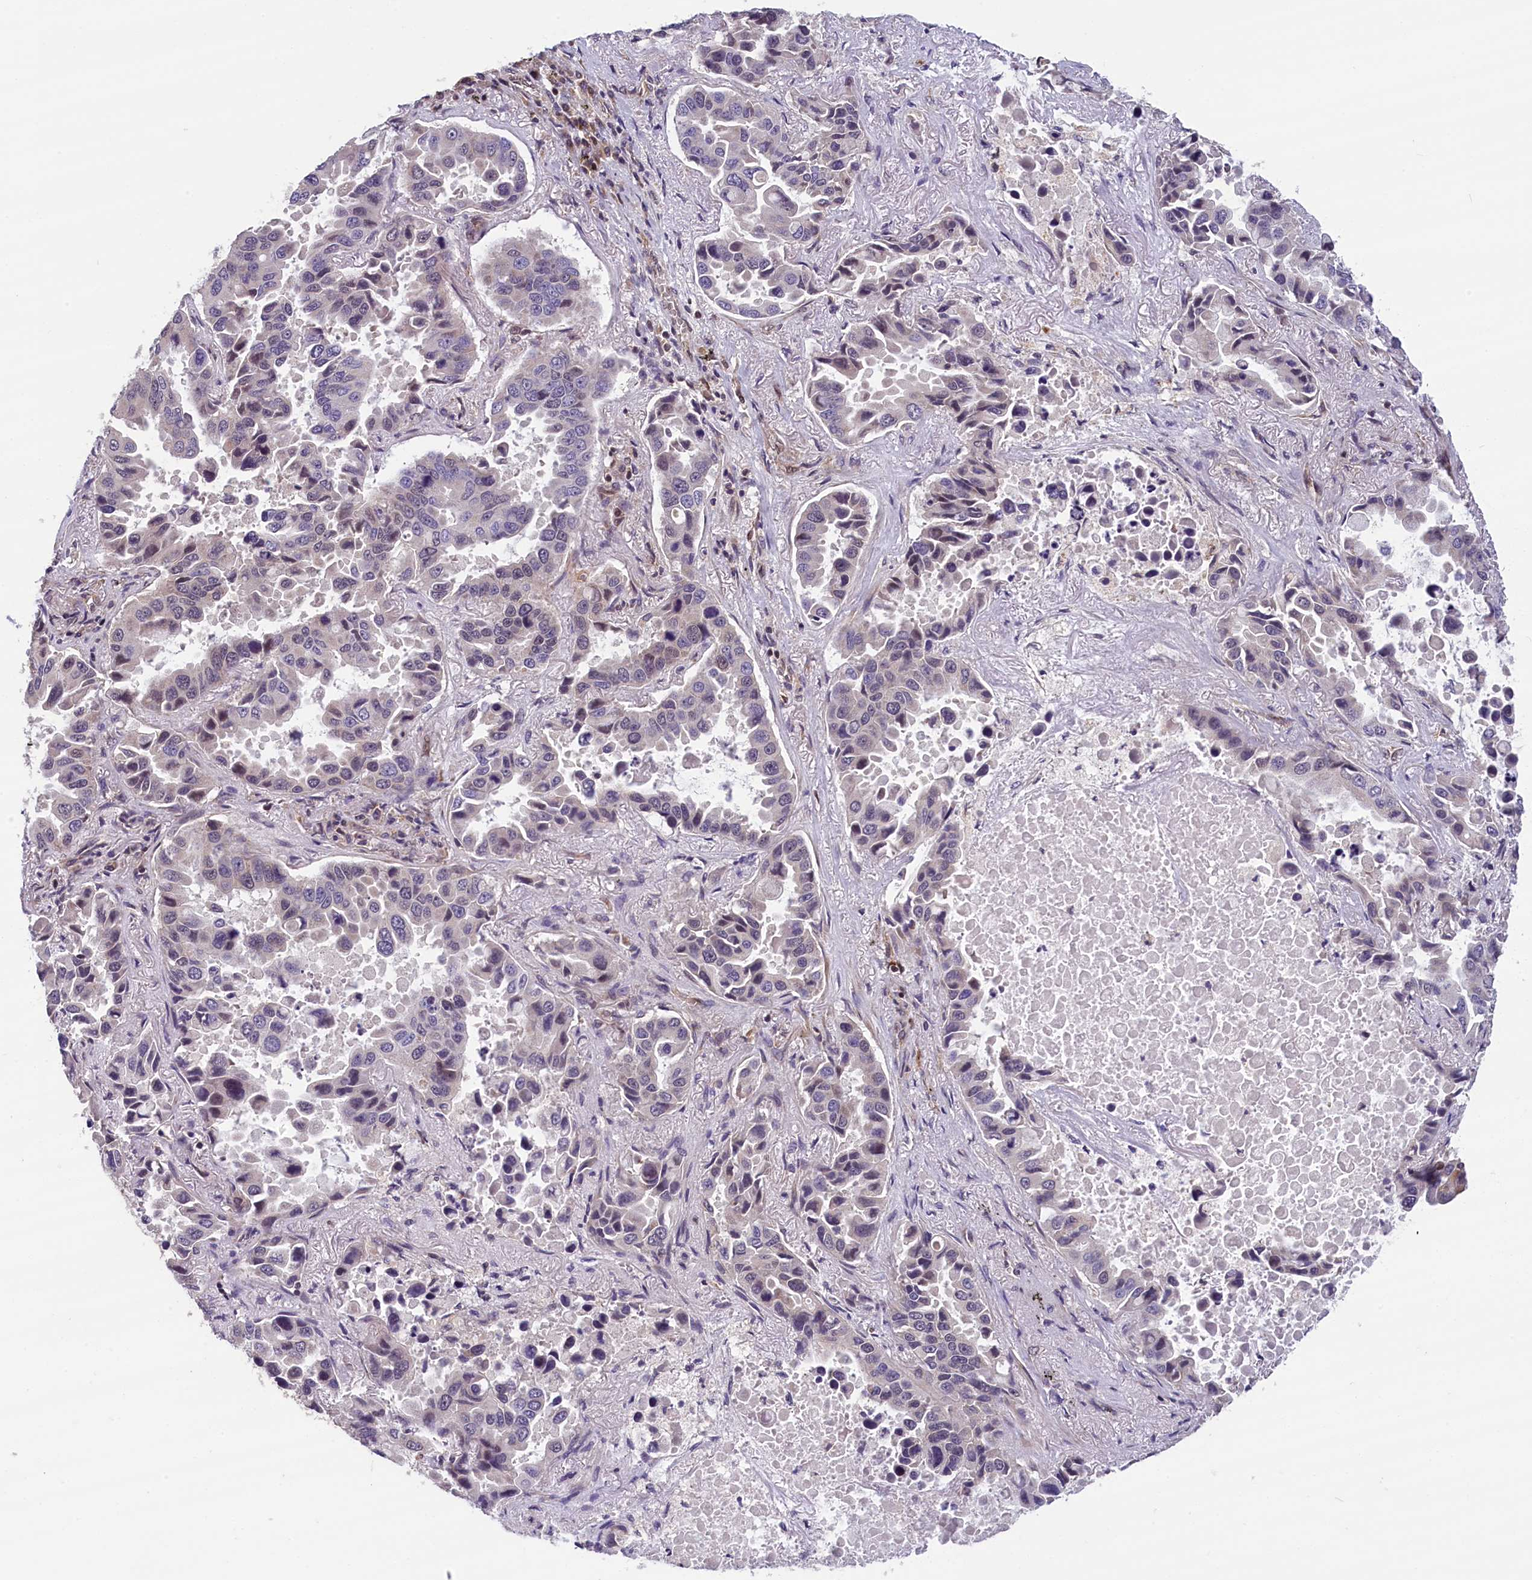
{"staining": {"intensity": "weak", "quantity": "<25%", "location": "nuclear"}, "tissue": "lung cancer", "cell_type": "Tumor cells", "image_type": "cancer", "snomed": [{"axis": "morphology", "description": "Adenocarcinoma, NOS"}, {"axis": "topography", "description": "Lung"}], "caption": "Protein analysis of lung cancer displays no significant staining in tumor cells.", "gene": "KCNK6", "patient": {"sex": "male", "age": 64}}